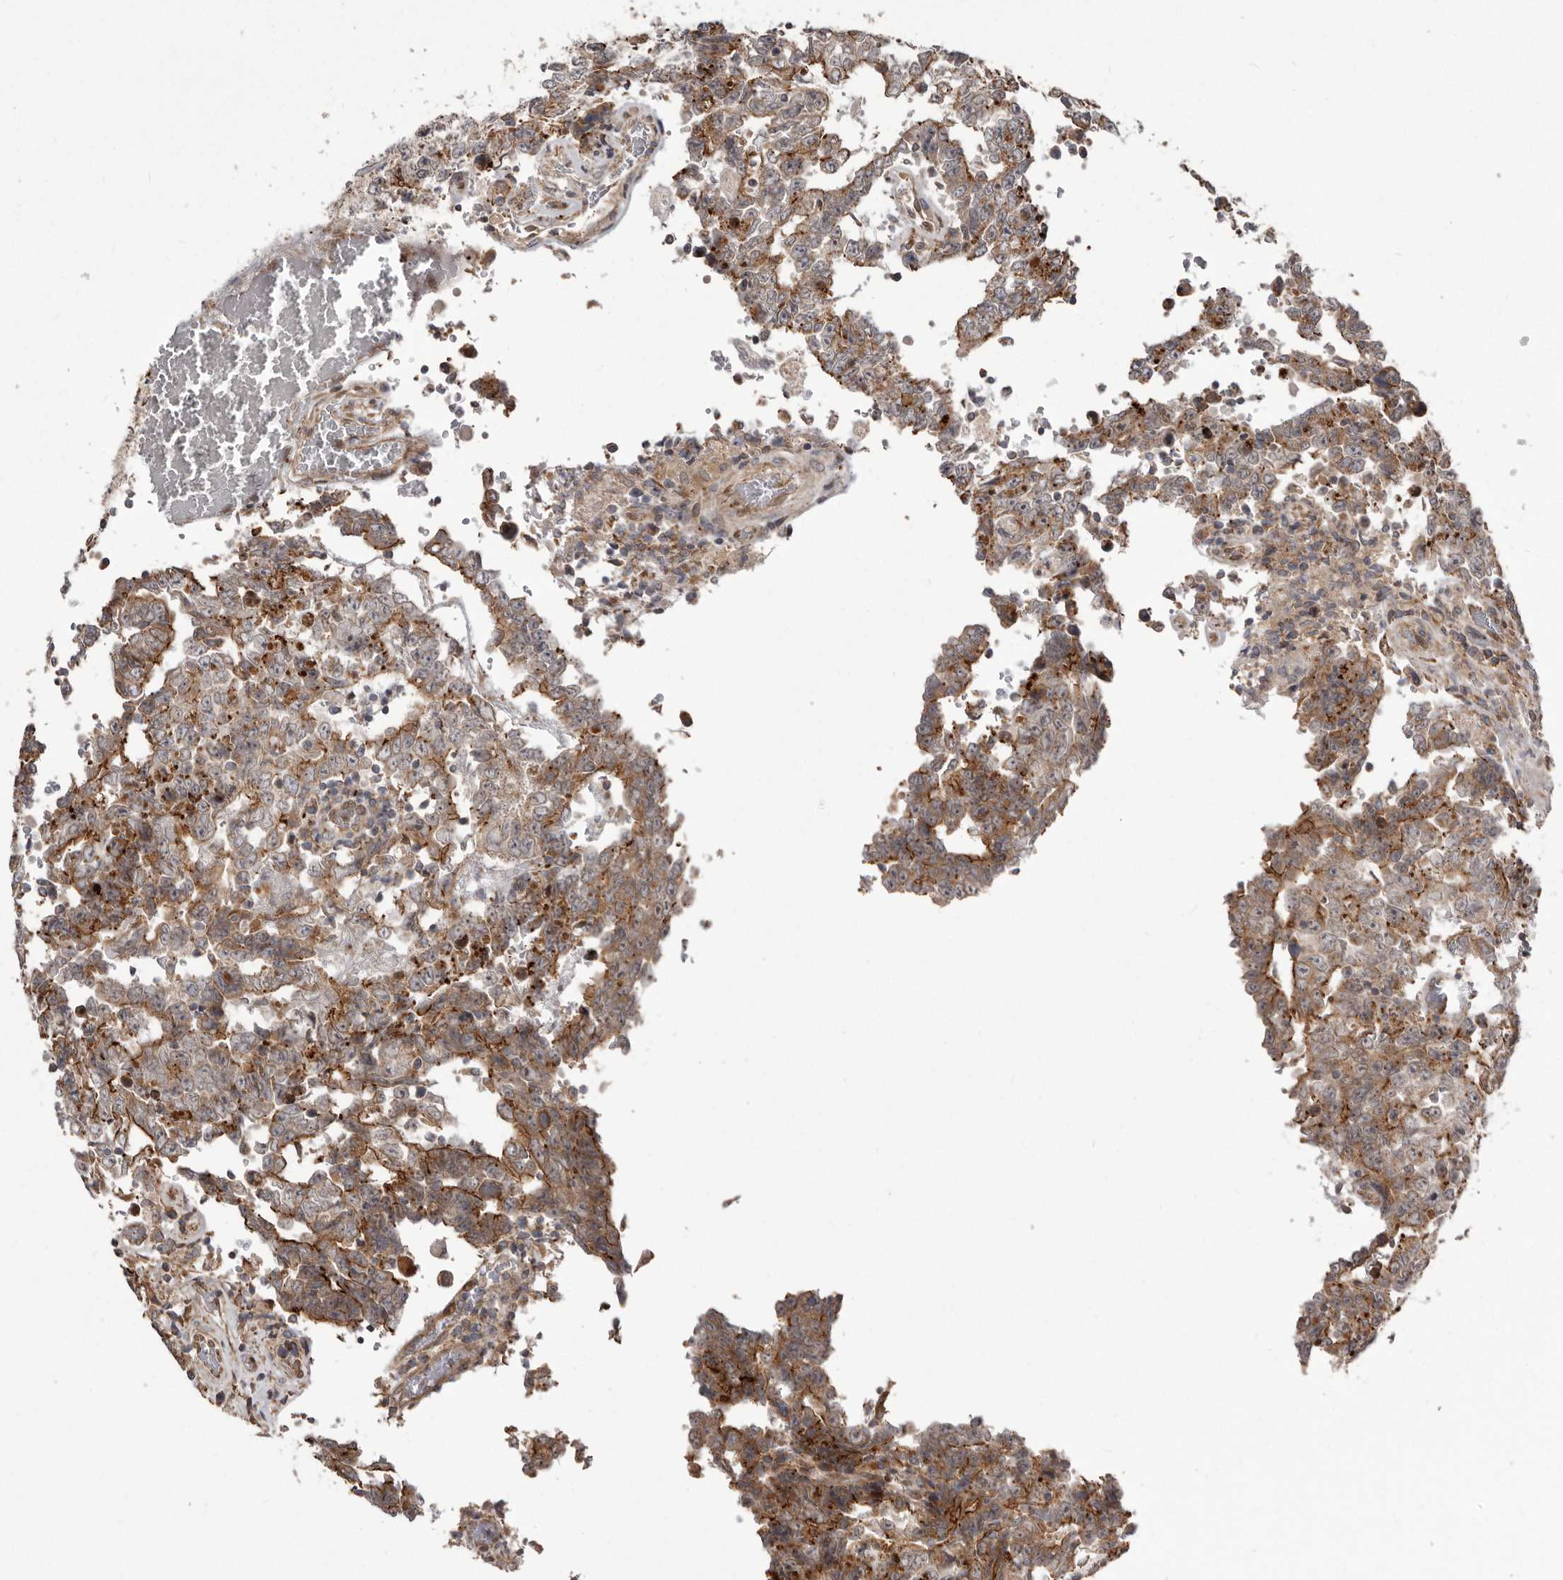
{"staining": {"intensity": "moderate", "quantity": "25%-75%", "location": "cytoplasmic/membranous"}, "tissue": "testis cancer", "cell_type": "Tumor cells", "image_type": "cancer", "snomed": [{"axis": "morphology", "description": "Carcinoma, Embryonal, NOS"}, {"axis": "topography", "description": "Testis"}], "caption": "Moderate cytoplasmic/membranous protein expression is appreciated in approximately 25%-75% of tumor cells in testis embryonal carcinoma.", "gene": "NUP43", "patient": {"sex": "male", "age": 26}}